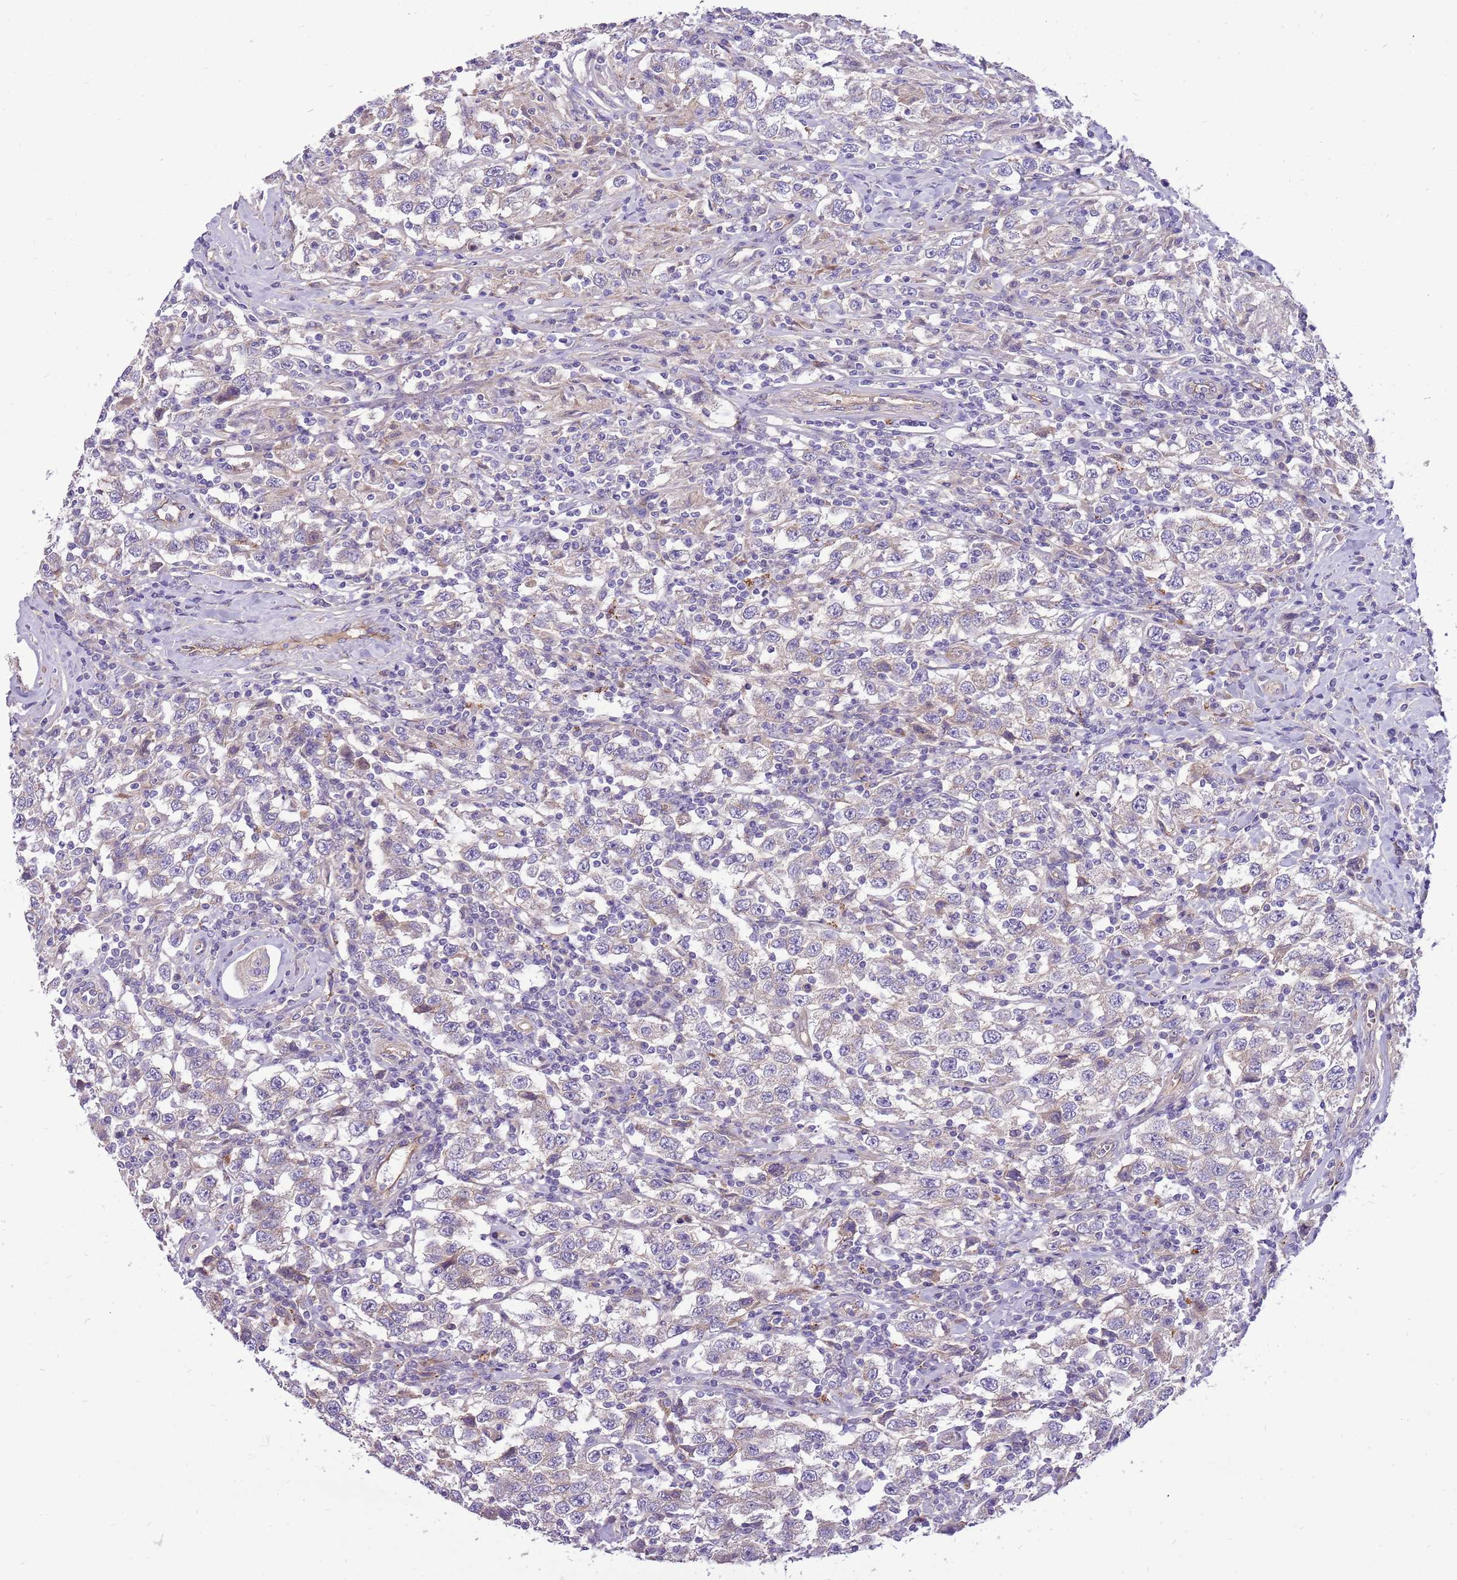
{"staining": {"intensity": "negative", "quantity": "none", "location": "none"}, "tissue": "testis cancer", "cell_type": "Tumor cells", "image_type": "cancer", "snomed": [{"axis": "morphology", "description": "Seminoma, NOS"}, {"axis": "topography", "description": "Testis"}], "caption": "There is no significant positivity in tumor cells of testis seminoma.", "gene": "NTN4", "patient": {"sex": "male", "age": 41}}